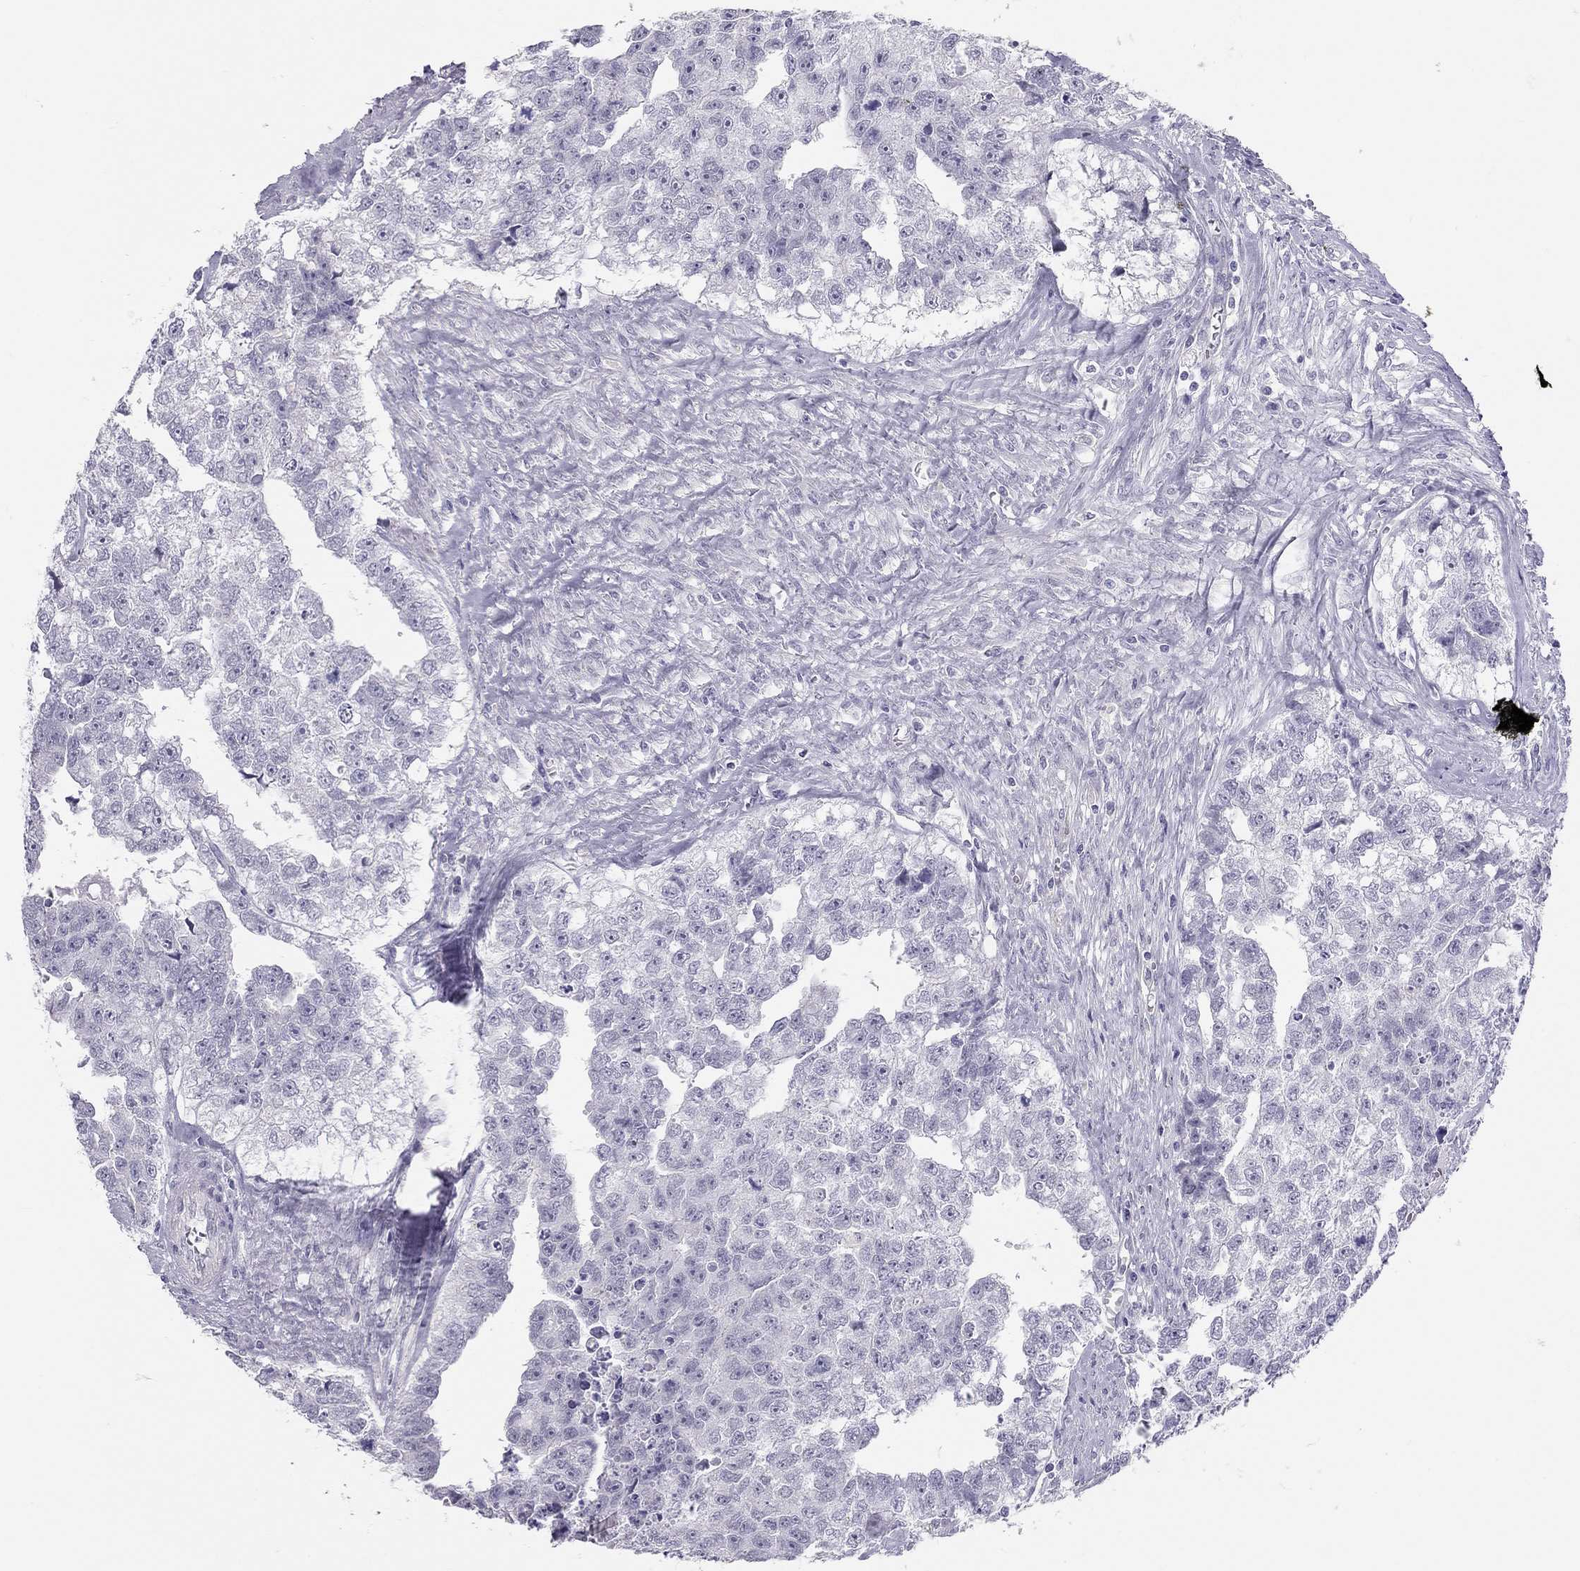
{"staining": {"intensity": "negative", "quantity": "none", "location": "none"}, "tissue": "testis cancer", "cell_type": "Tumor cells", "image_type": "cancer", "snomed": [{"axis": "morphology", "description": "Carcinoma, Embryonal, NOS"}, {"axis": "morphology", "description": "Teratoma, malignant, NOS"}, {"axis": "topography", "description": "Testis"}], "caption": "Human testis cancer stained for a protein using immunohistochemistry (IHC) displays no positivity in tumor cells.", "gene": "SPATA12", "patient": {"sex": "male", "age": 44}}